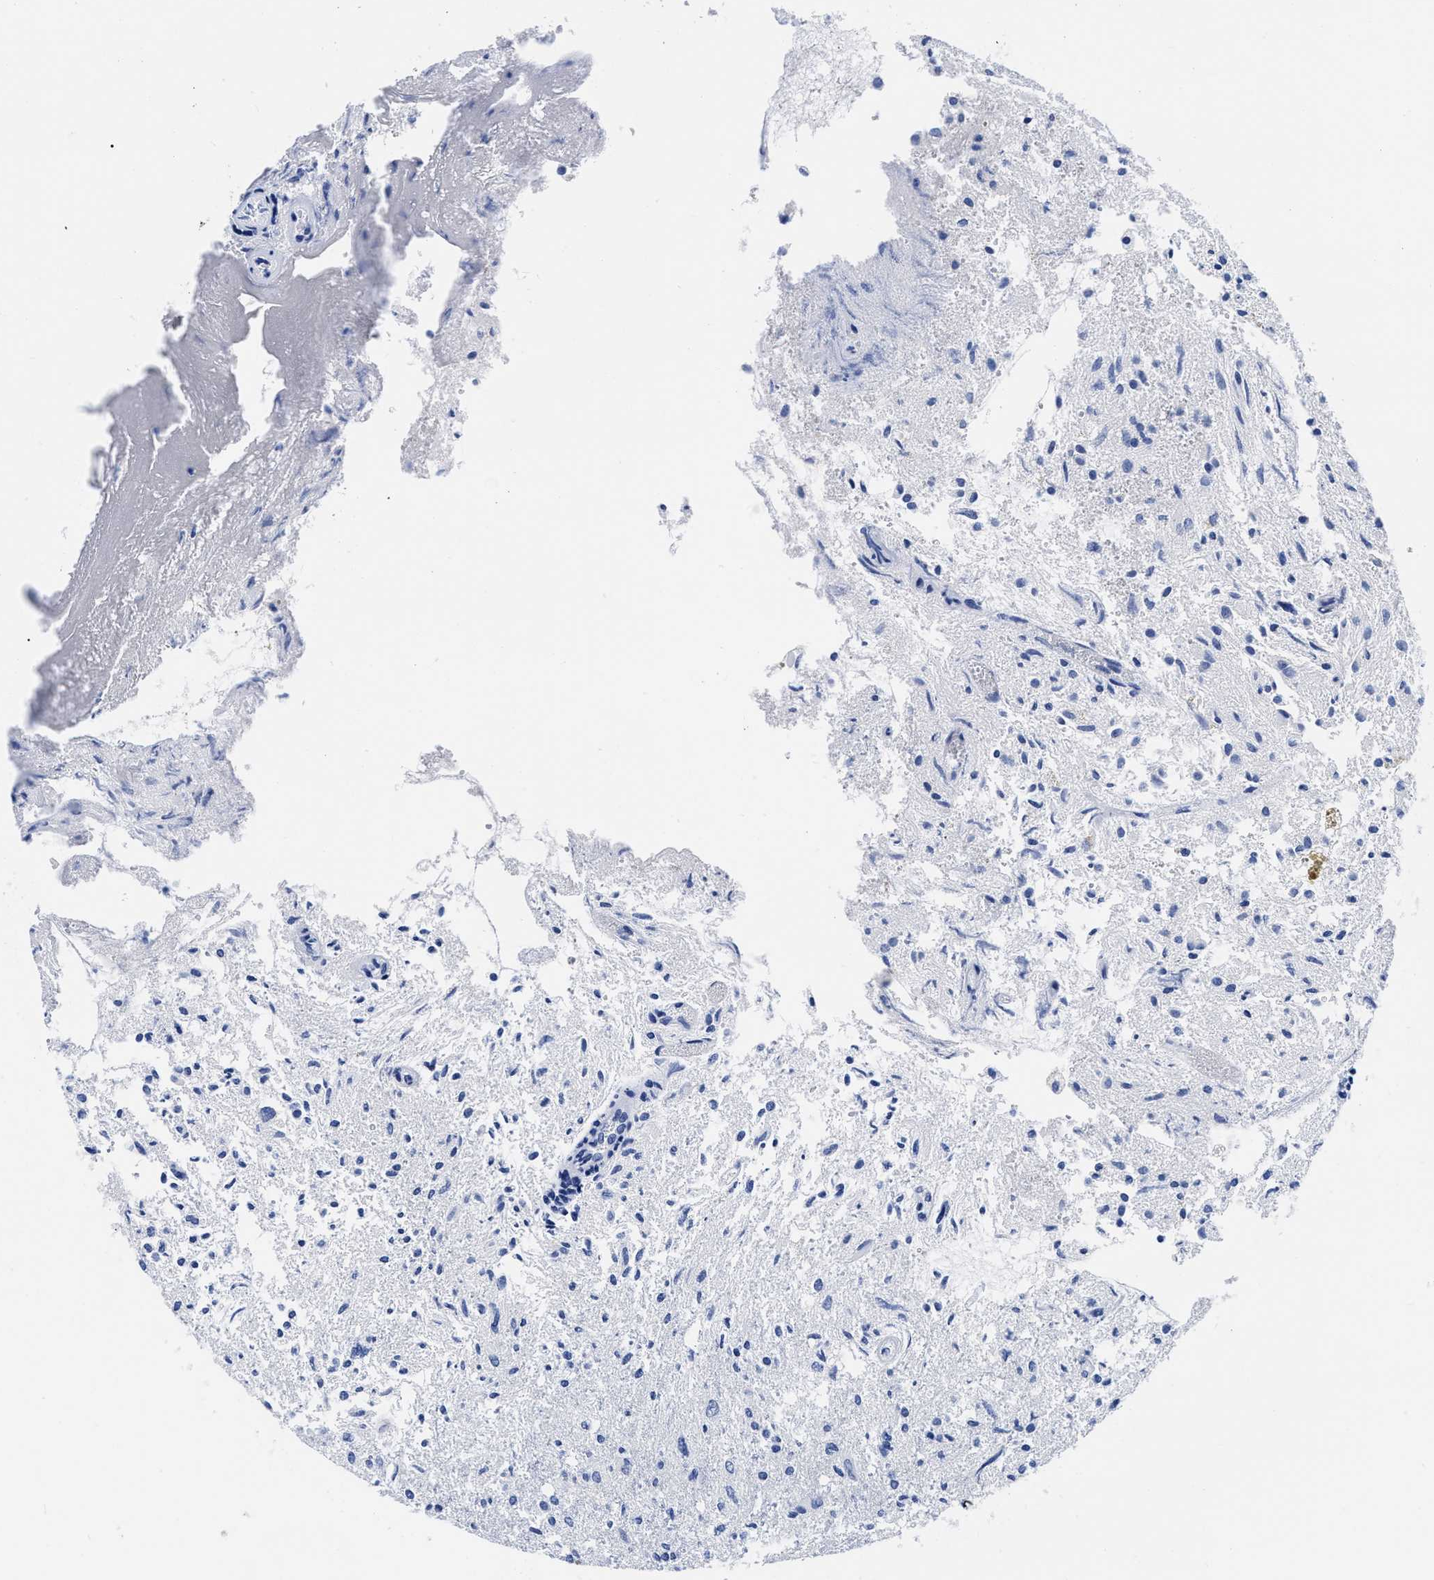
{"staining": {"intensity": "negative", "quantity": "none", "location": "none"}, "tissue": "glioma", "cell_type": "Tumor cells", "image_type": "cancer", "snomed": [{"axis": "morphology", "description": "Glioma, malignant, High grade"}, {"axis": "topography", "description": "Brain"}], "caption": "IHC histopathology image of glioma stained for a protein (brown), which exhibits no staining in tumor cells.", "gene": "RBKS", "patient": {"sex": "female", "age": 59}}